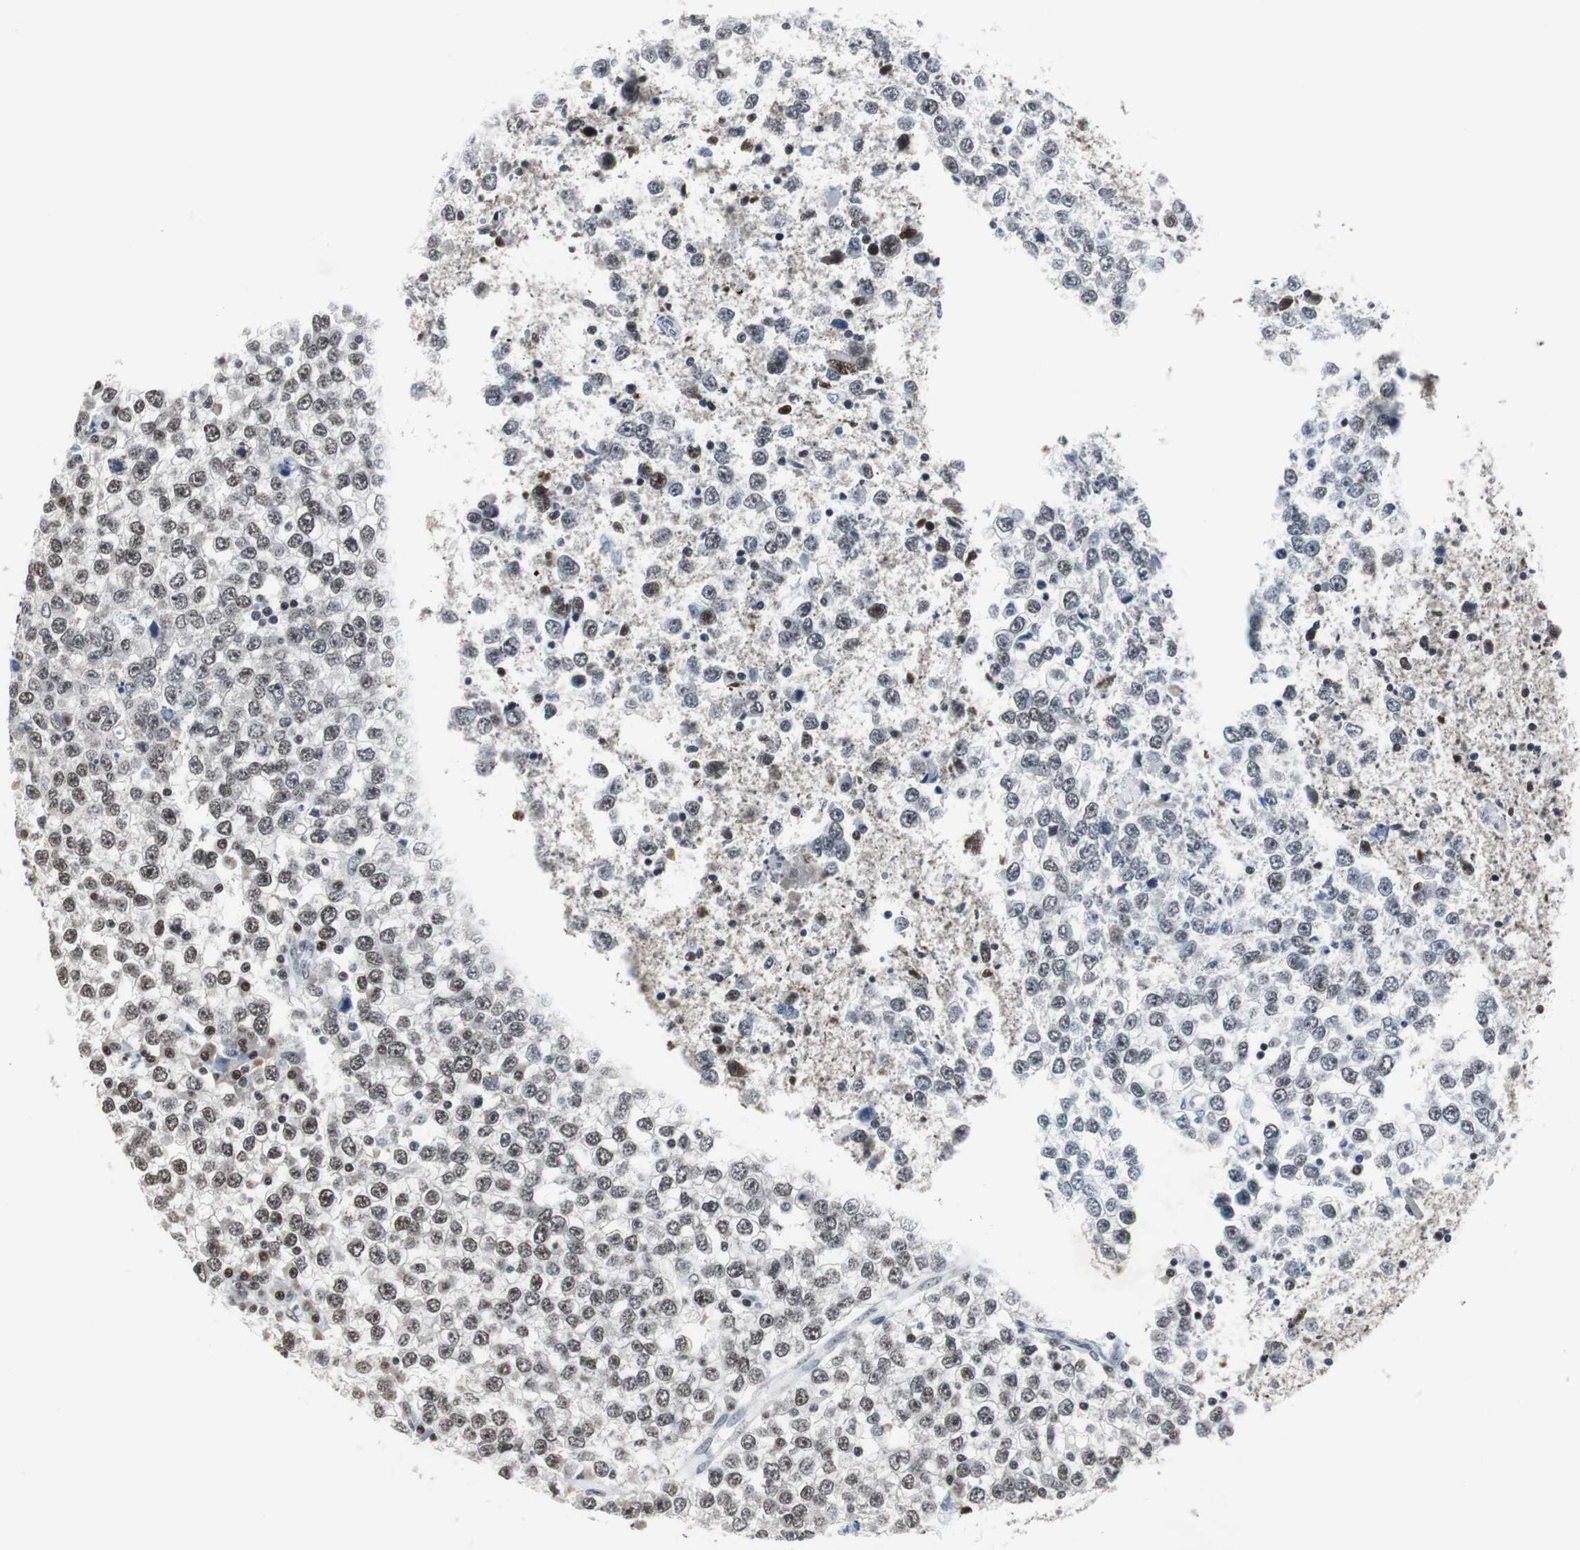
{"staining": {"intensity": "weak", "quantity": "25%-75%", "location": "nuclear"}, "tissue": "testis cancer", "cell_type": "Tumor cells", "image_type": "cancer", "snomed": [{"axis": "morphology", "description": "Seminoma, NOS"}, {"axis": "topography", "description": "Testis"}], "caption": "IHC of testis cancer exhibits low levels of weak nuclear positivity in about 25%-75% of tumor cells.", "gene": "RAD9A", "patient": {"sex": "male", "age": 65}}